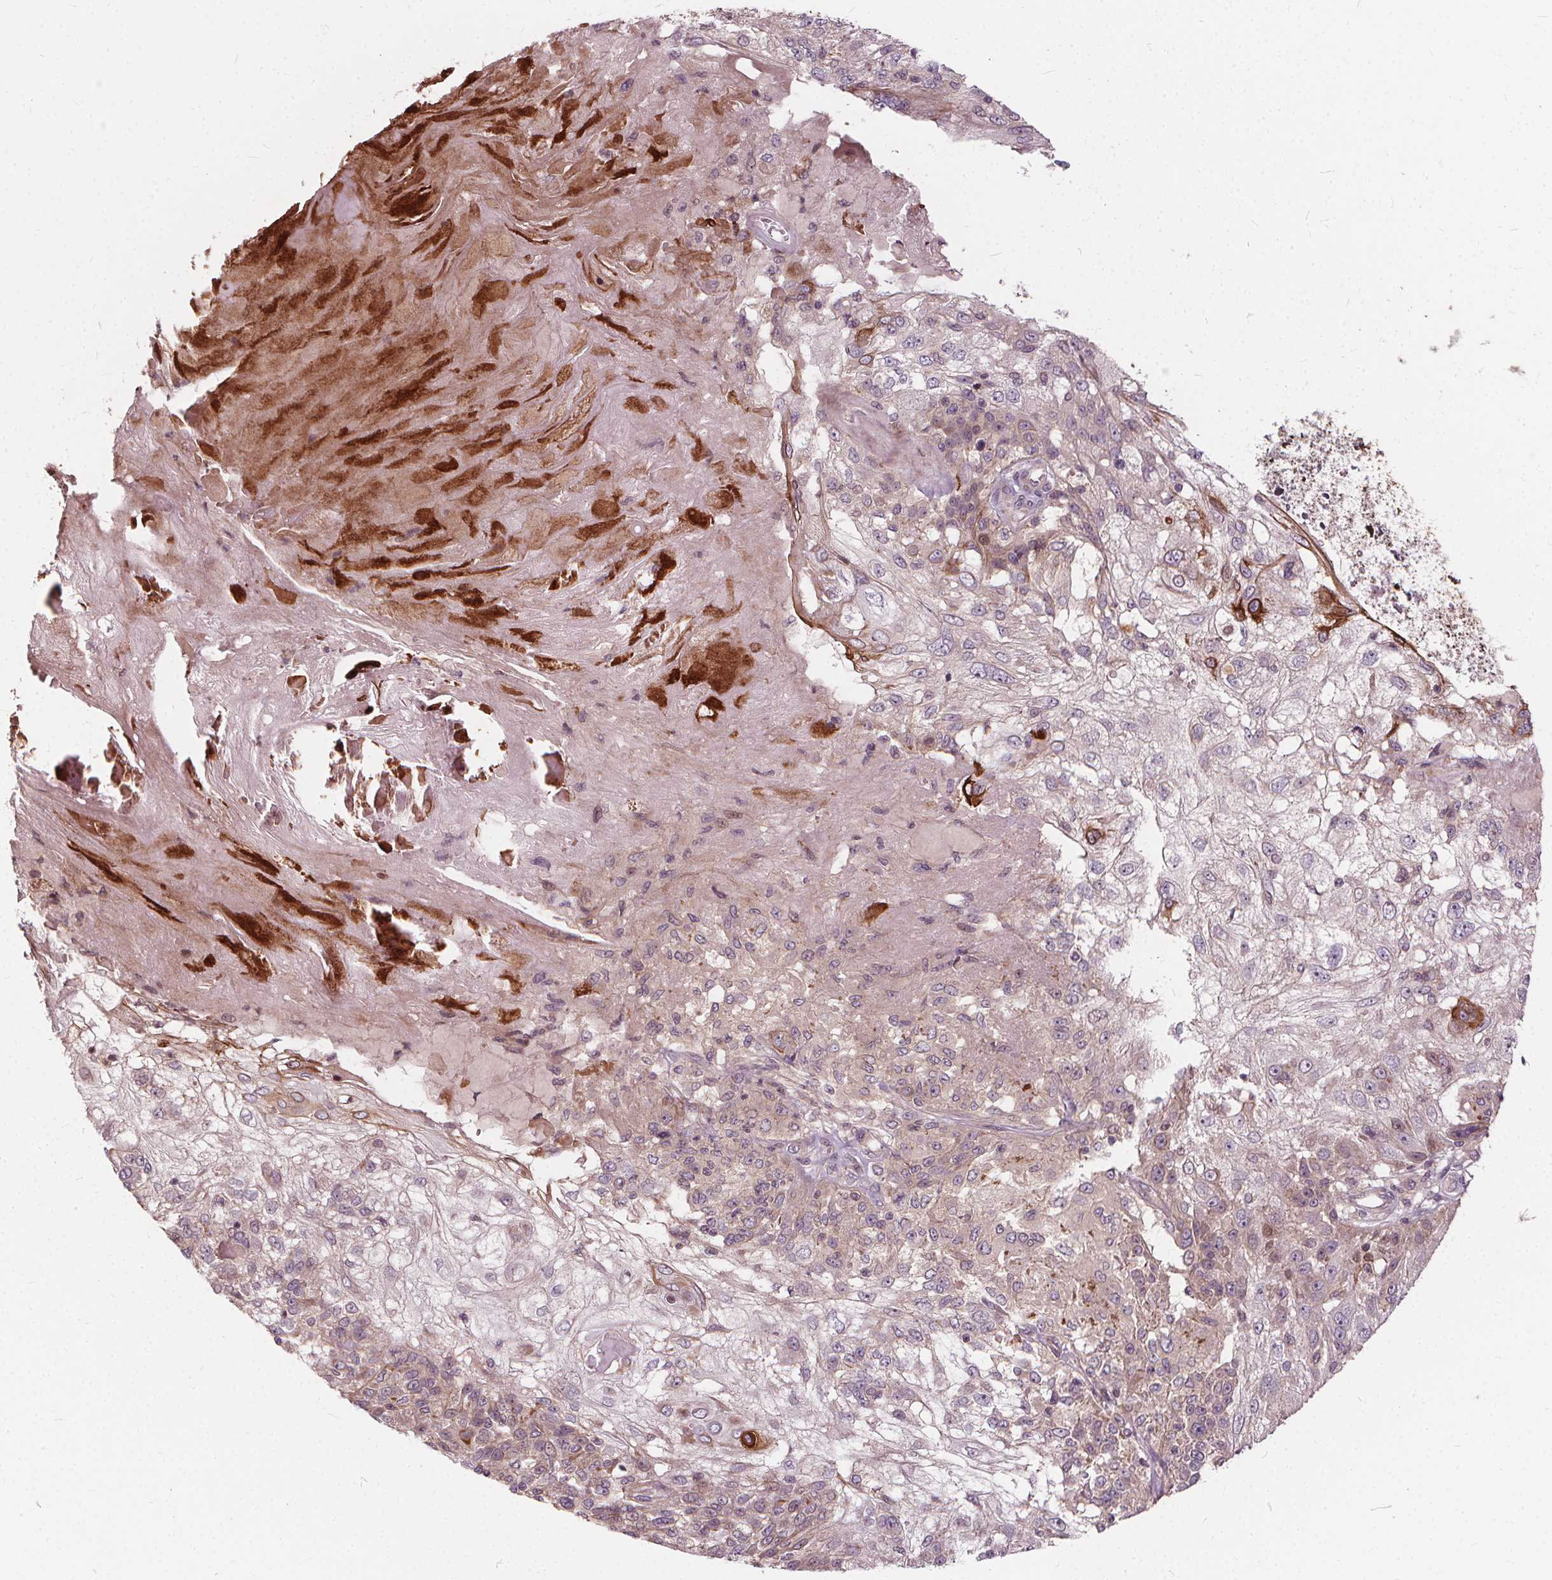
{"staining": {"intensity": "negative", "quantity": "none", "location": "none"}, "tissue": "skin cancer", "cell_type": "Tumor cells", "image_type": "cancer", "snomed": [{"axis": "morphology", "description": "Normal tissue, NOS"}, {"axis": "morphology", "description": "Squamous cell carcinoma, NOS"}, {"axis": "topography", "description": "Skin"}], "caption": "The histopathology image reveals no significant expression in tumor cells of skin squamous cell carcinoma.", "gene": "INPP5E", "patient": {"sex": "female", "age": 83}}